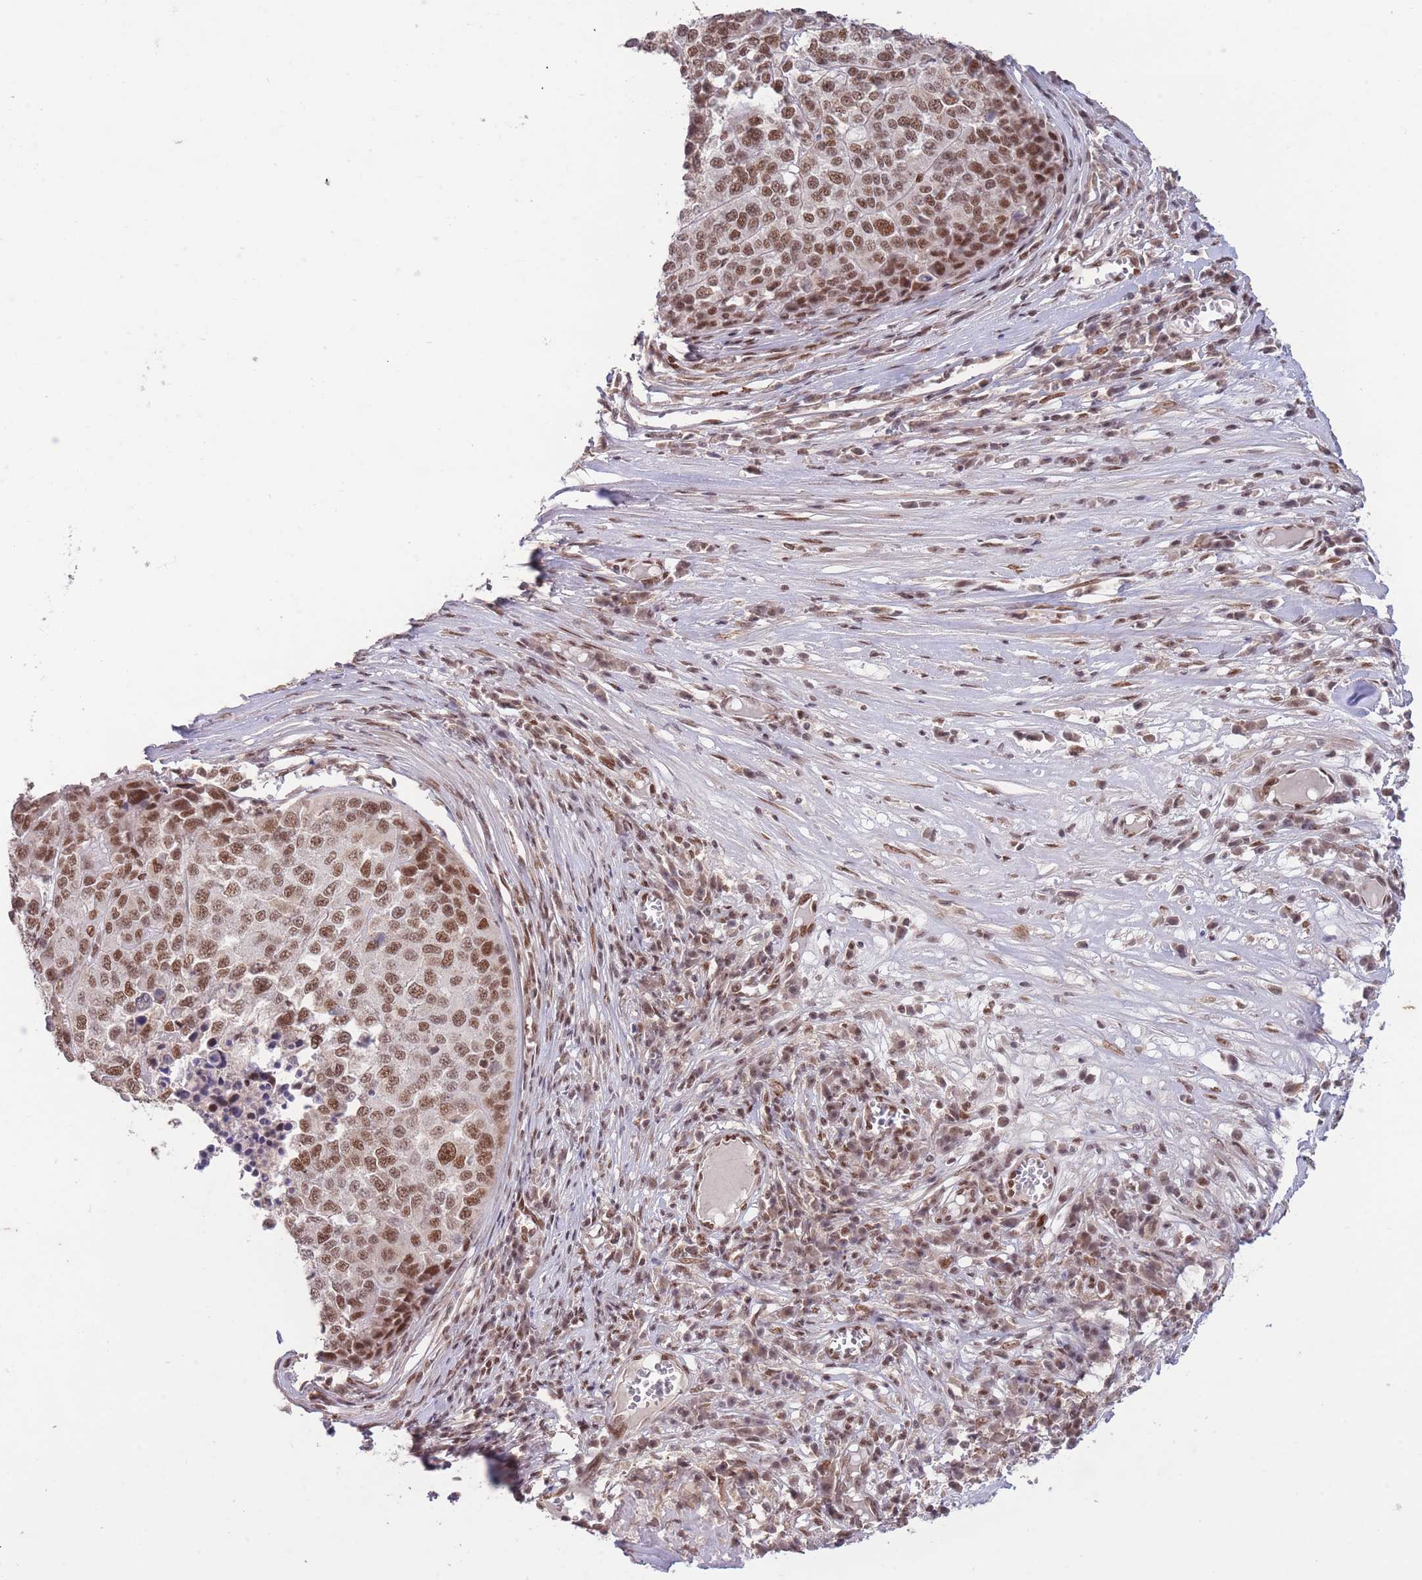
{"staining": {"intensity": "moderate", "quantity": ">75%", "location": "nuclear"}, "tissue": "melanoma", "cell_type": "Tumor cells", "image_type": "cancer", "snomed": [{"axis": "morphology", "description": "Malignant melanoma, Metastatic site"}, {"axis": "topography", "description": "Lymph node"}], "caption": "Human melanoma stained with a protein marker reveals moderate staining in tumor cells.", "gene": "CARD8", "patient": {"sex": "male", "age": 44}}